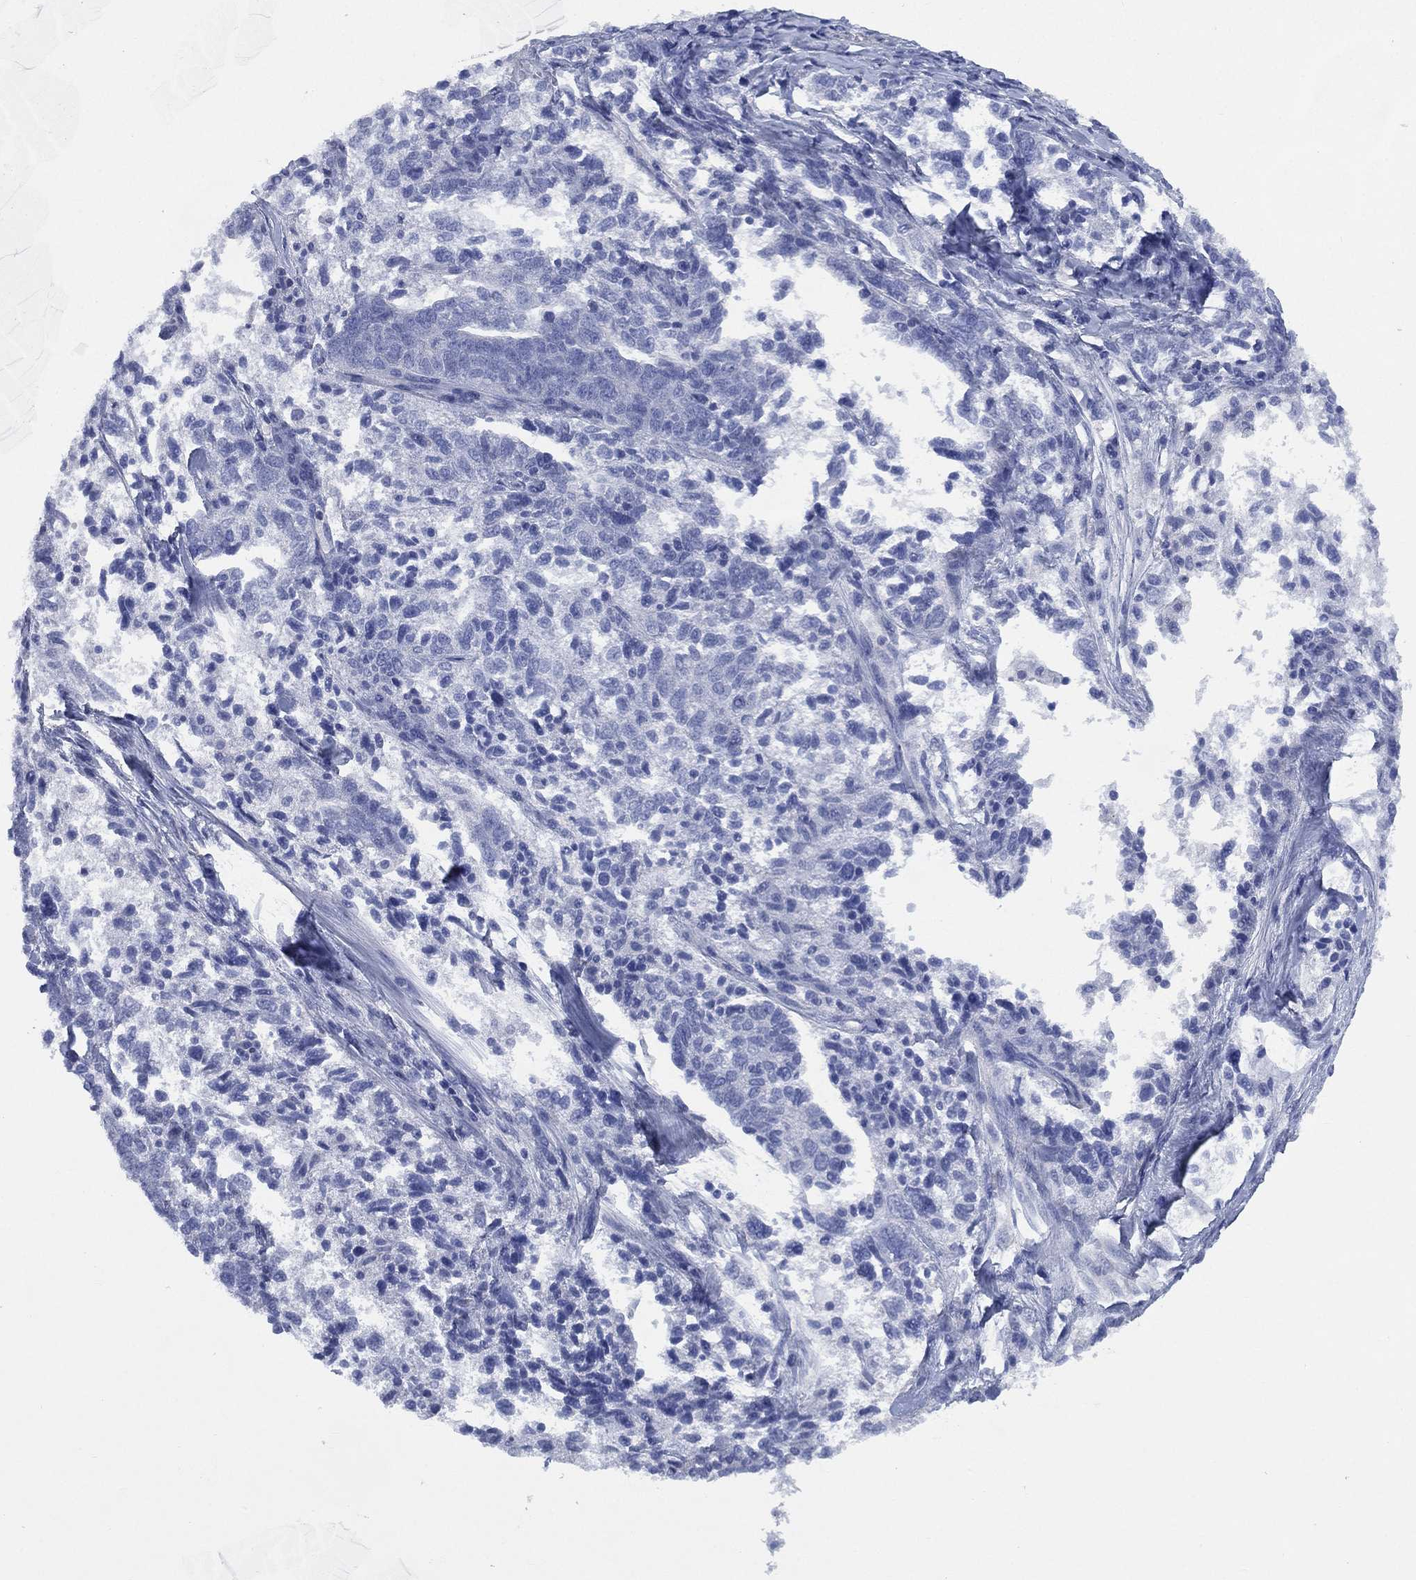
{"staining": {"intensity": "negative", "quantity": "none", "location": "none"}, "tissue": "ovarian cancer", "cell_type": "Tumor cells", "image_type": "cancer", "snomed": [{"axis": "morphology", "description": "Cystadenocarcinoma, serous, NOS"}, {"axis": "topography", "description": "Ovary"}], "caption": "Tumor cells show no significant protein expression in serous cystadenocarcinoma (ovarian).", "gene": "CCDC70", "patient": {"sex": "female", "age": 71}}